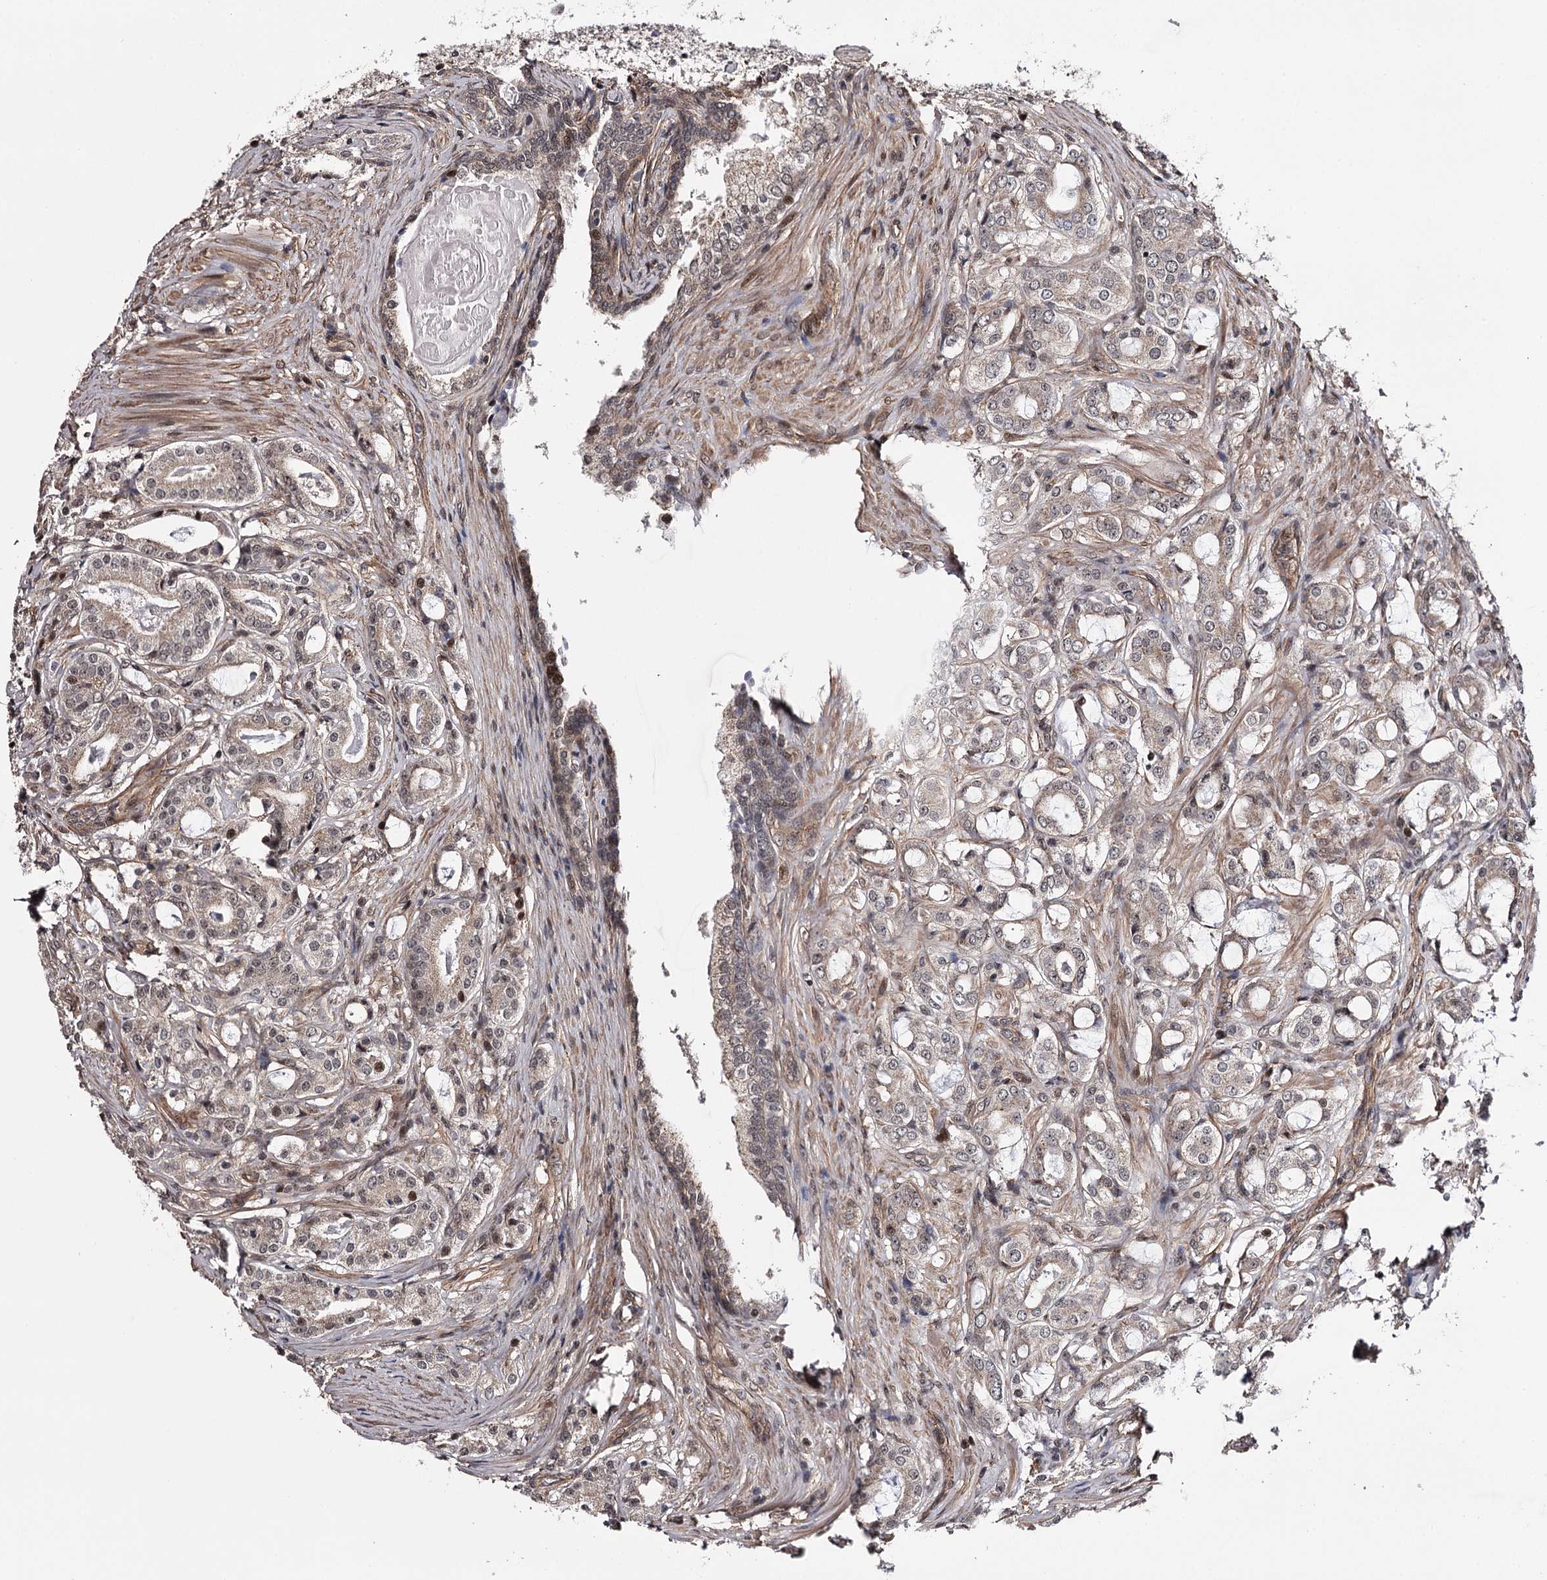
{"staining": {"intensity": "weak", "quantity": "25%-75%", "location": "nuclear"}, "tissue": "prostate cancer", "cell_type": "Tumor cells", "image_type": "cancer", "snomed": [{"axis": "morphology", "description": "Adenocarcinoma, High grade"}, {"axis": "topography", "description": "Prostate"}], "caption": "Tumor cells reveal low levels of weak nuclear staining in about 25%-75% of cells in prostate cancer (adenocarcinoma (high-grade)). Nuclei are stained in blue.", "gene": "TTC33", "patient": {"sex": "male", "age": 63}}